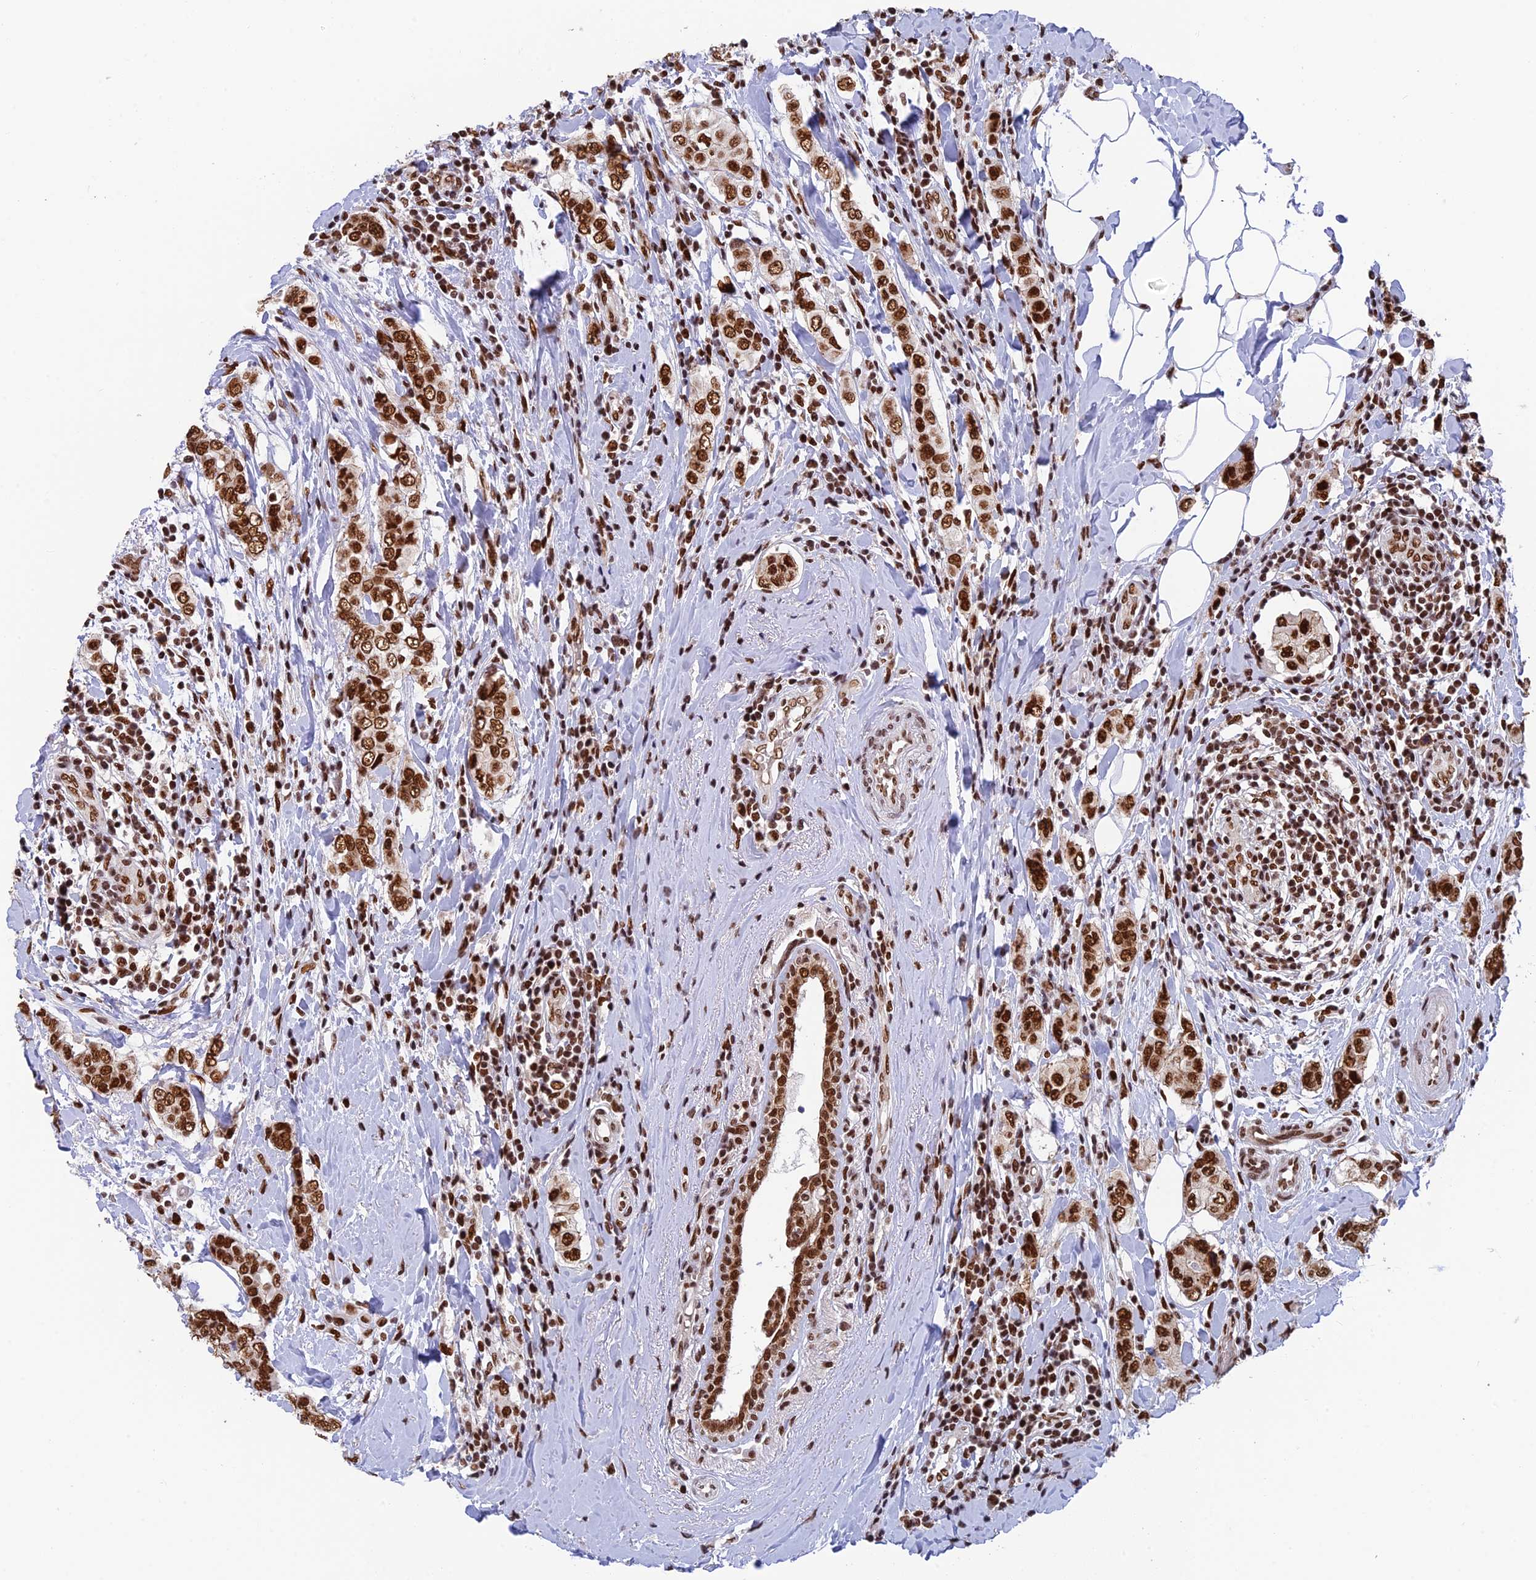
{"staining": {"intensity": "strong", "quantity": ">75%", "location": "nuclear"}, "tissue": "breast cancer", "cell_type": "Tumor cells", "image_type": "cancer", "snomed": [{"axis": "morphology", "description": "Lobular carcinoma"}, {"axis": "topography", "description": "Breast"}], "caption": "Tumor cells show high levels of strong nuclear positivity in approximately >75% of cells in human breast cancer (lobular carcinoma).", "gene": "EEF1AKMT3", "patient": {"sex": "female", "age": 51}}